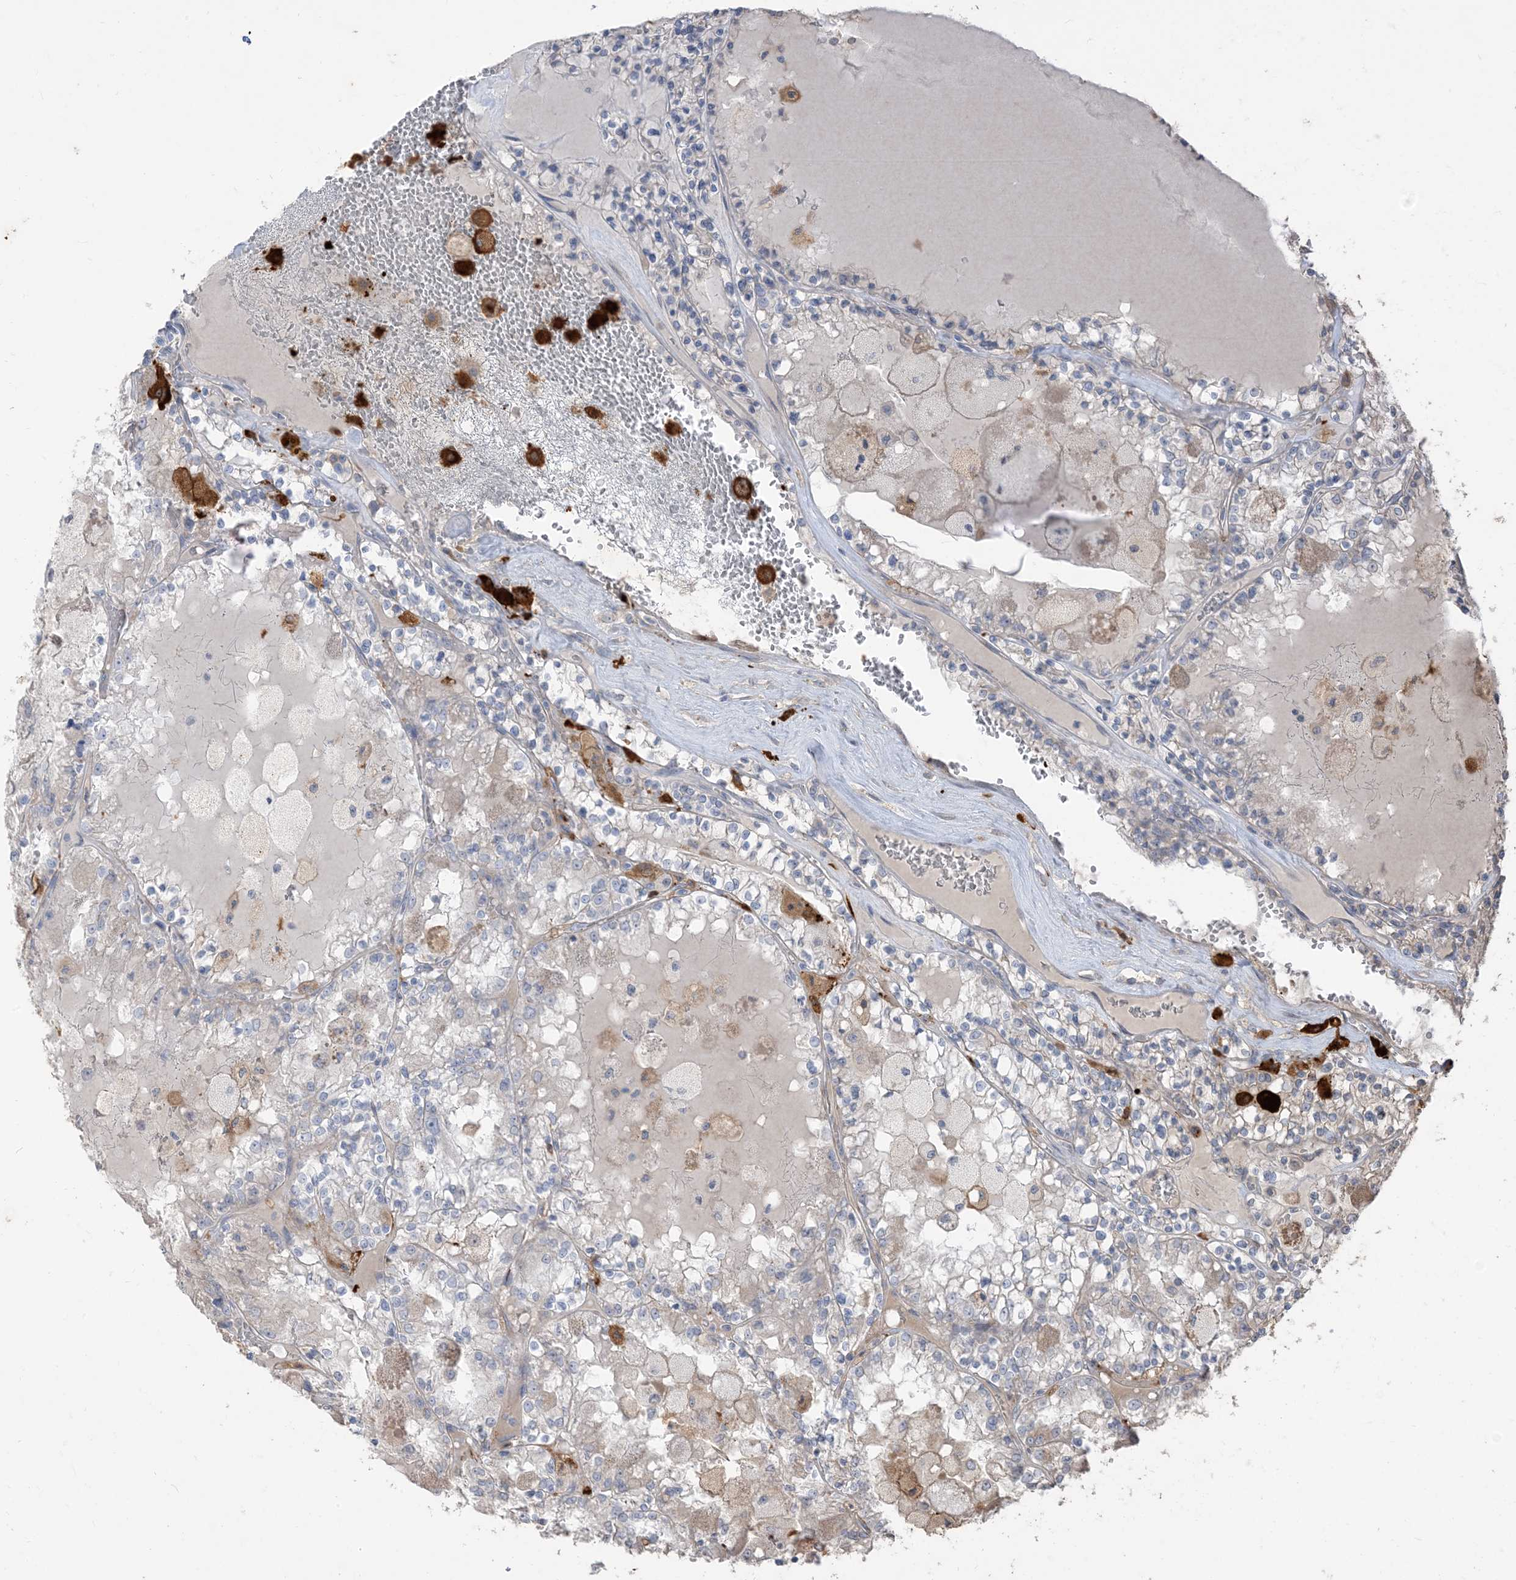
{"staining": {"intensity": "negative", "quantity": "none", "location": "none"}, "tissue": "renal cancer", "cell_type": "Tumor cells", "image_type": "cancer", "snomed": [{"axis": "morphology", "description": "Adenocarcinoma, NOS"}, {"axis": "topography", "description": "Kidney"}], "caption": "The immunohistochemistry micrograph has no significant positivity in tumor cells of adenocarcinoma (renal) tissue. (IHC, brightfield microscopy, high magnification).", "gene": "RNF175", "patient": {"sex": "female", "age": 56}}